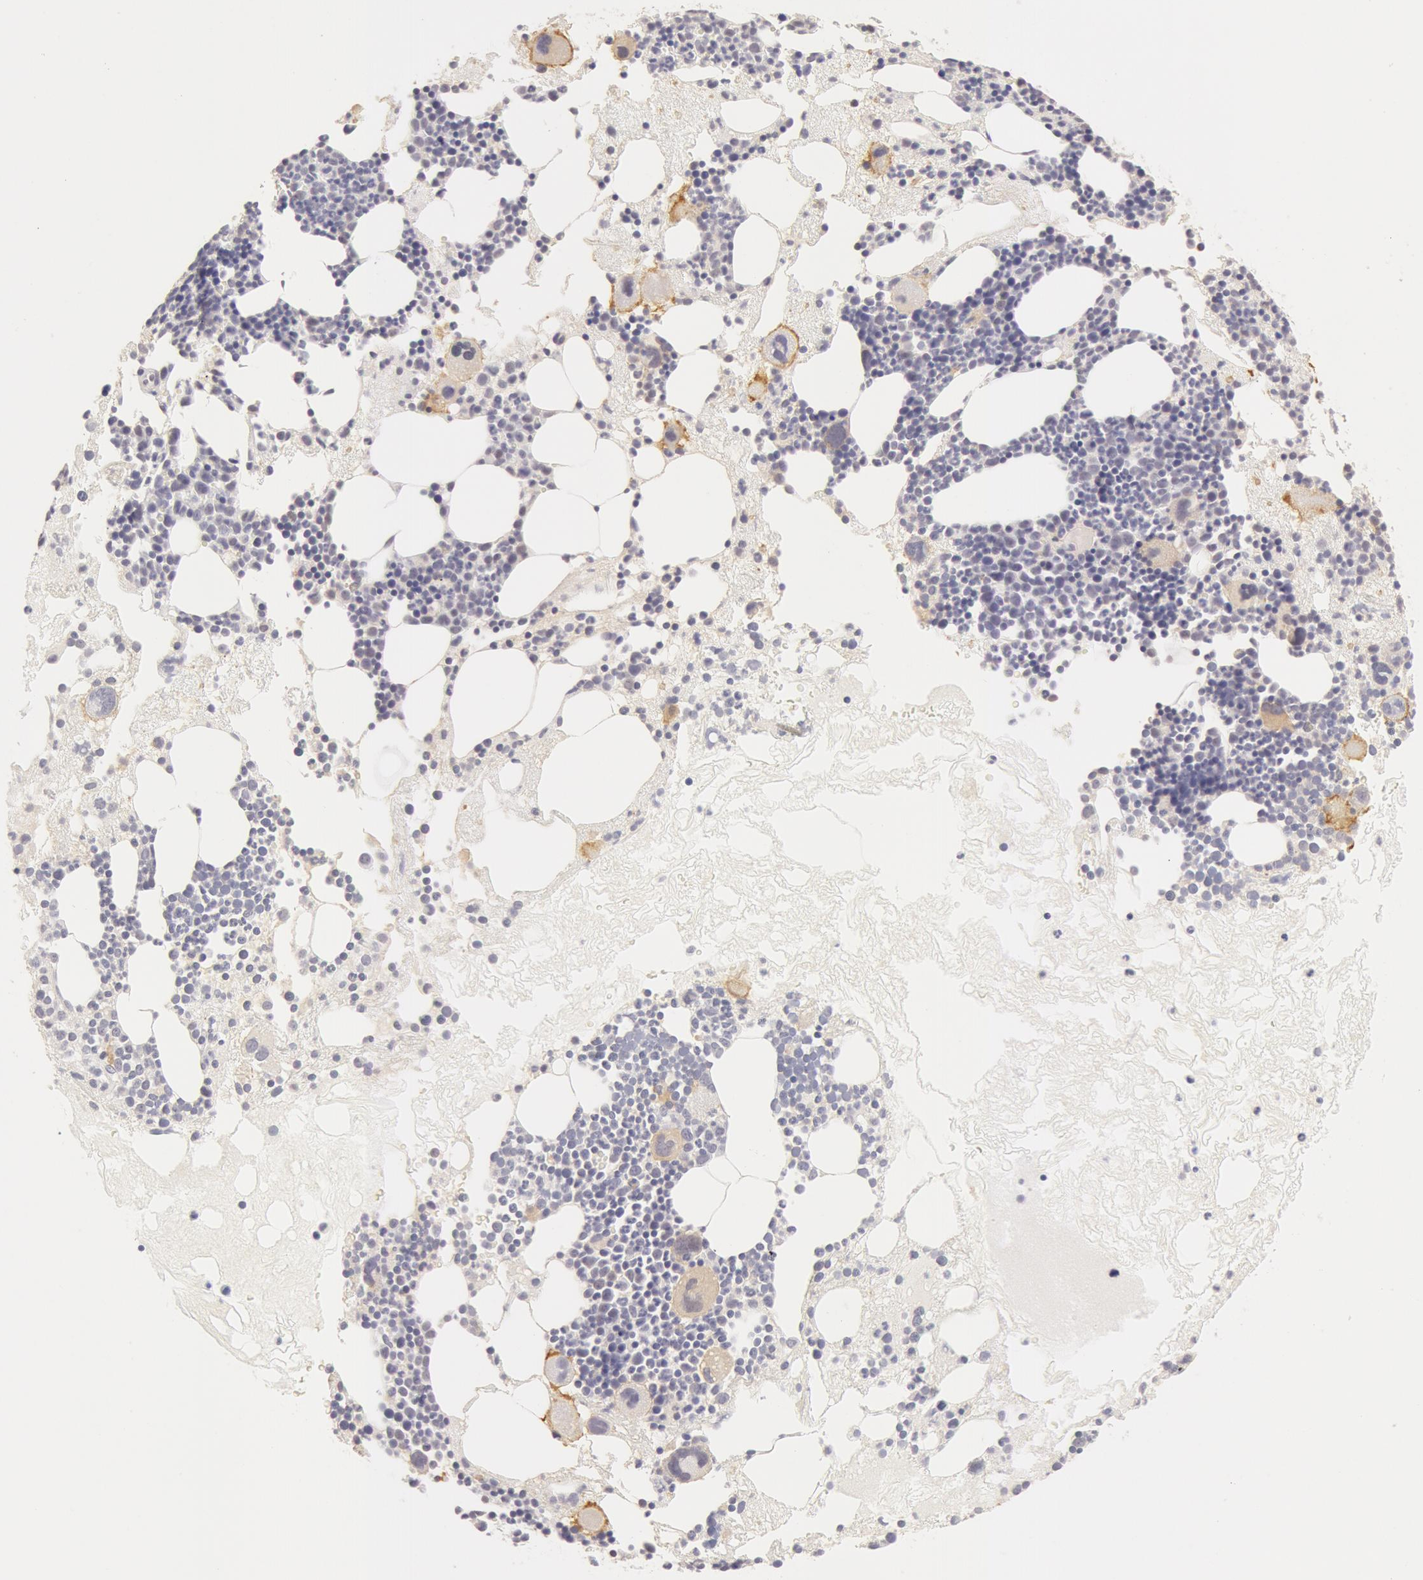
{"staining": {"intensity": "weak", "quantity": "<25%", "location": "cytoplasmic/membranous"}, "tissue": "bone marrow", "cell_type": "Hematopoietic cells", "image_type": "normal", "snomed": [{"axis": "morphology", "description": "Normal tissue, NOS"}, {"axis": "topography", "description": "Bone marrow"}], "caption": "Hematopoietic cells show no significant positivity in unremarkable bone marrow. (DAB immunohistochemistry visualized using brightfield microscopy, high magnification).", "gene": "ZNF597", "patient": {"sex": "male", "age": 75}}